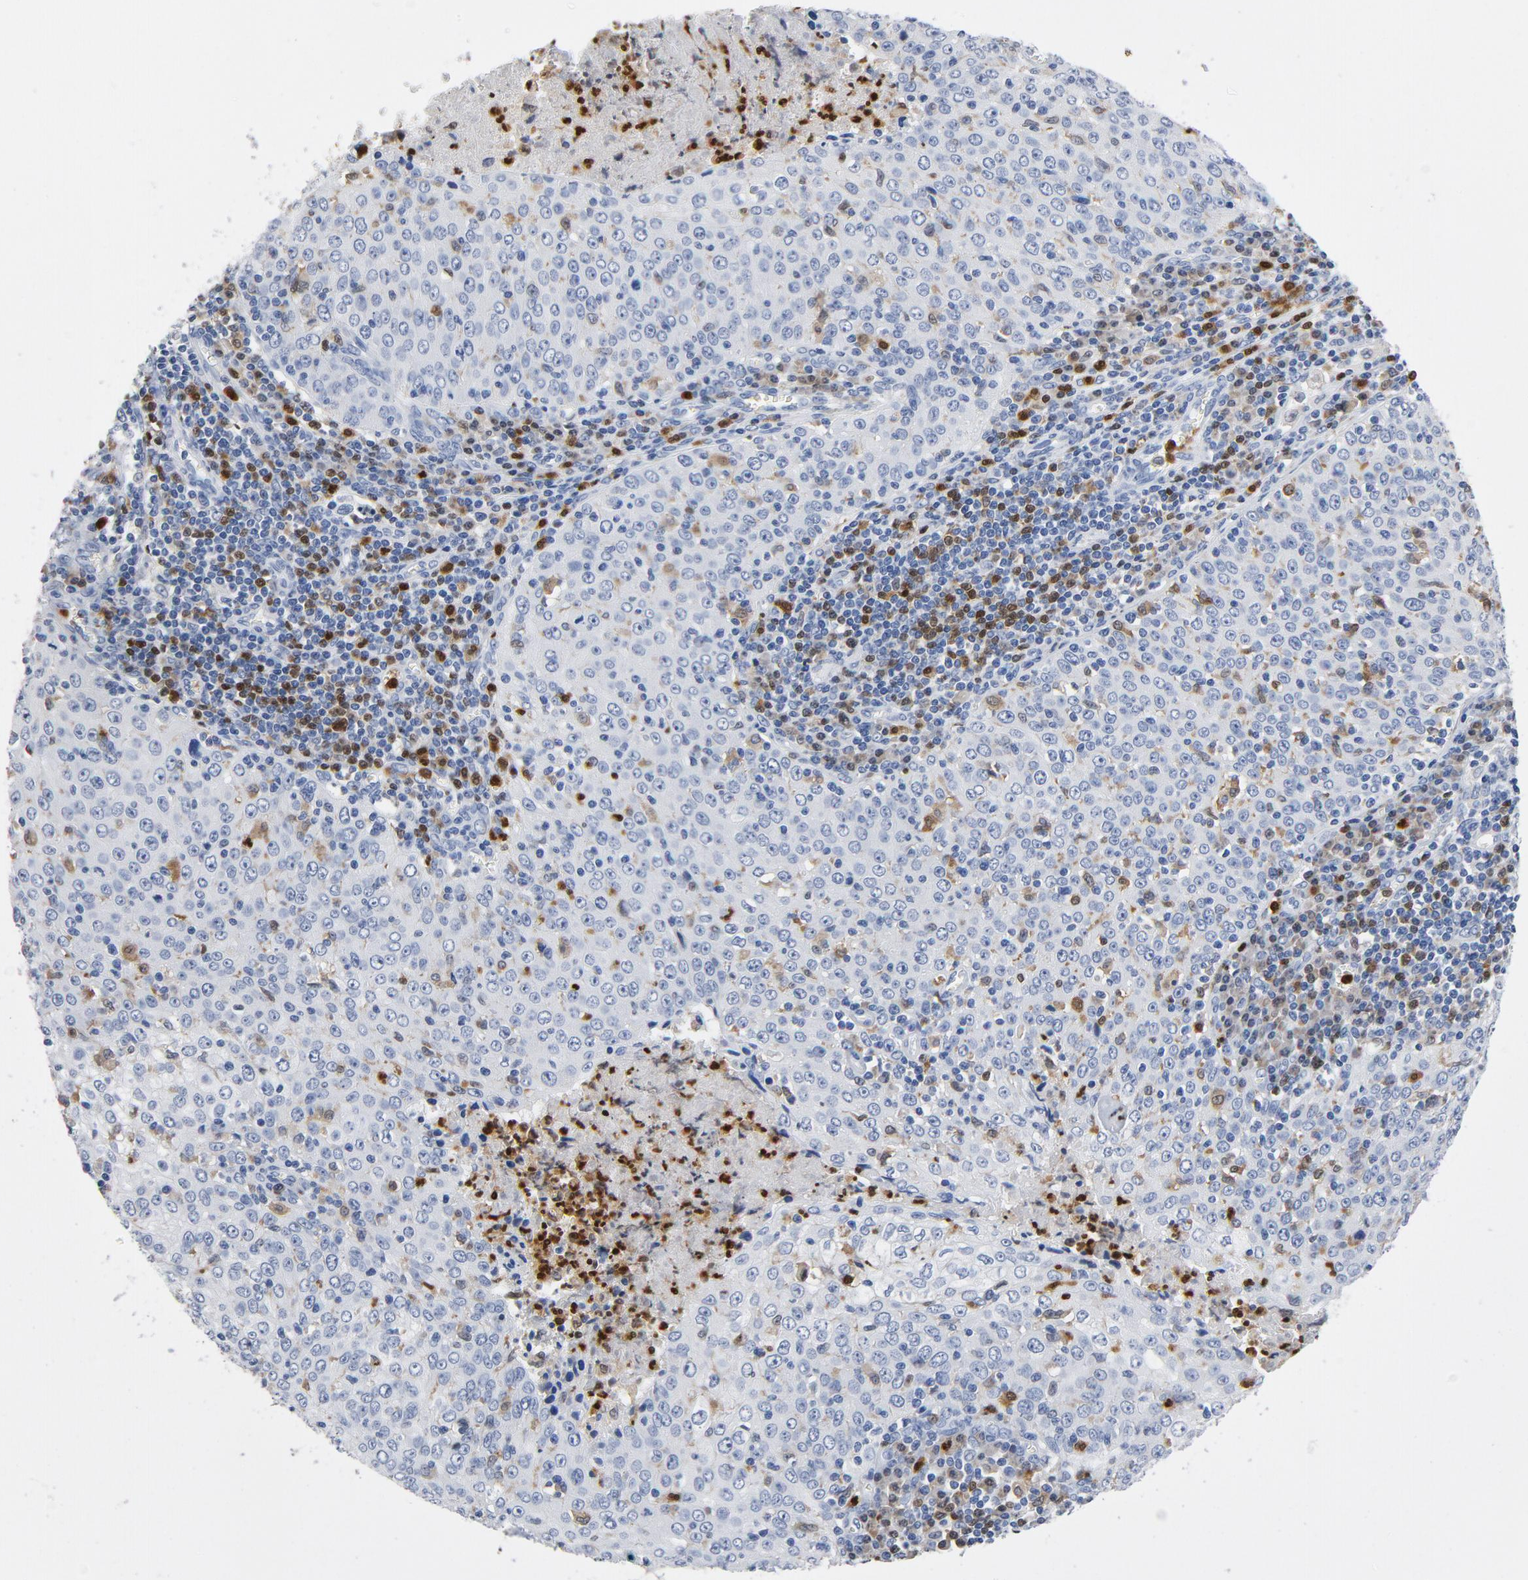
{"staining": {"intensity": "weak", "quantity": "25%-75%", "location": "cytoplasmic/membranous"}, "tissue": "cervical cancer", "cell_type": "Tumor cells", "image_type": "cancer", "snomed": [{"axis": "morphology", "description": "Squamous cell carcinoma, NOS"}, {"axis": "topography", "description": "Cervix"}], "caption": "This histopathology image reveals immunohistochemistry (IHC) staining of human cervical cancer (squamous cell carcinoma), with low weak cytoplasmic/membranous positivity in about 25%-75% of tumor cells.", "gene": "NCF1", "patient": {"sex": "female", "age": 27}}